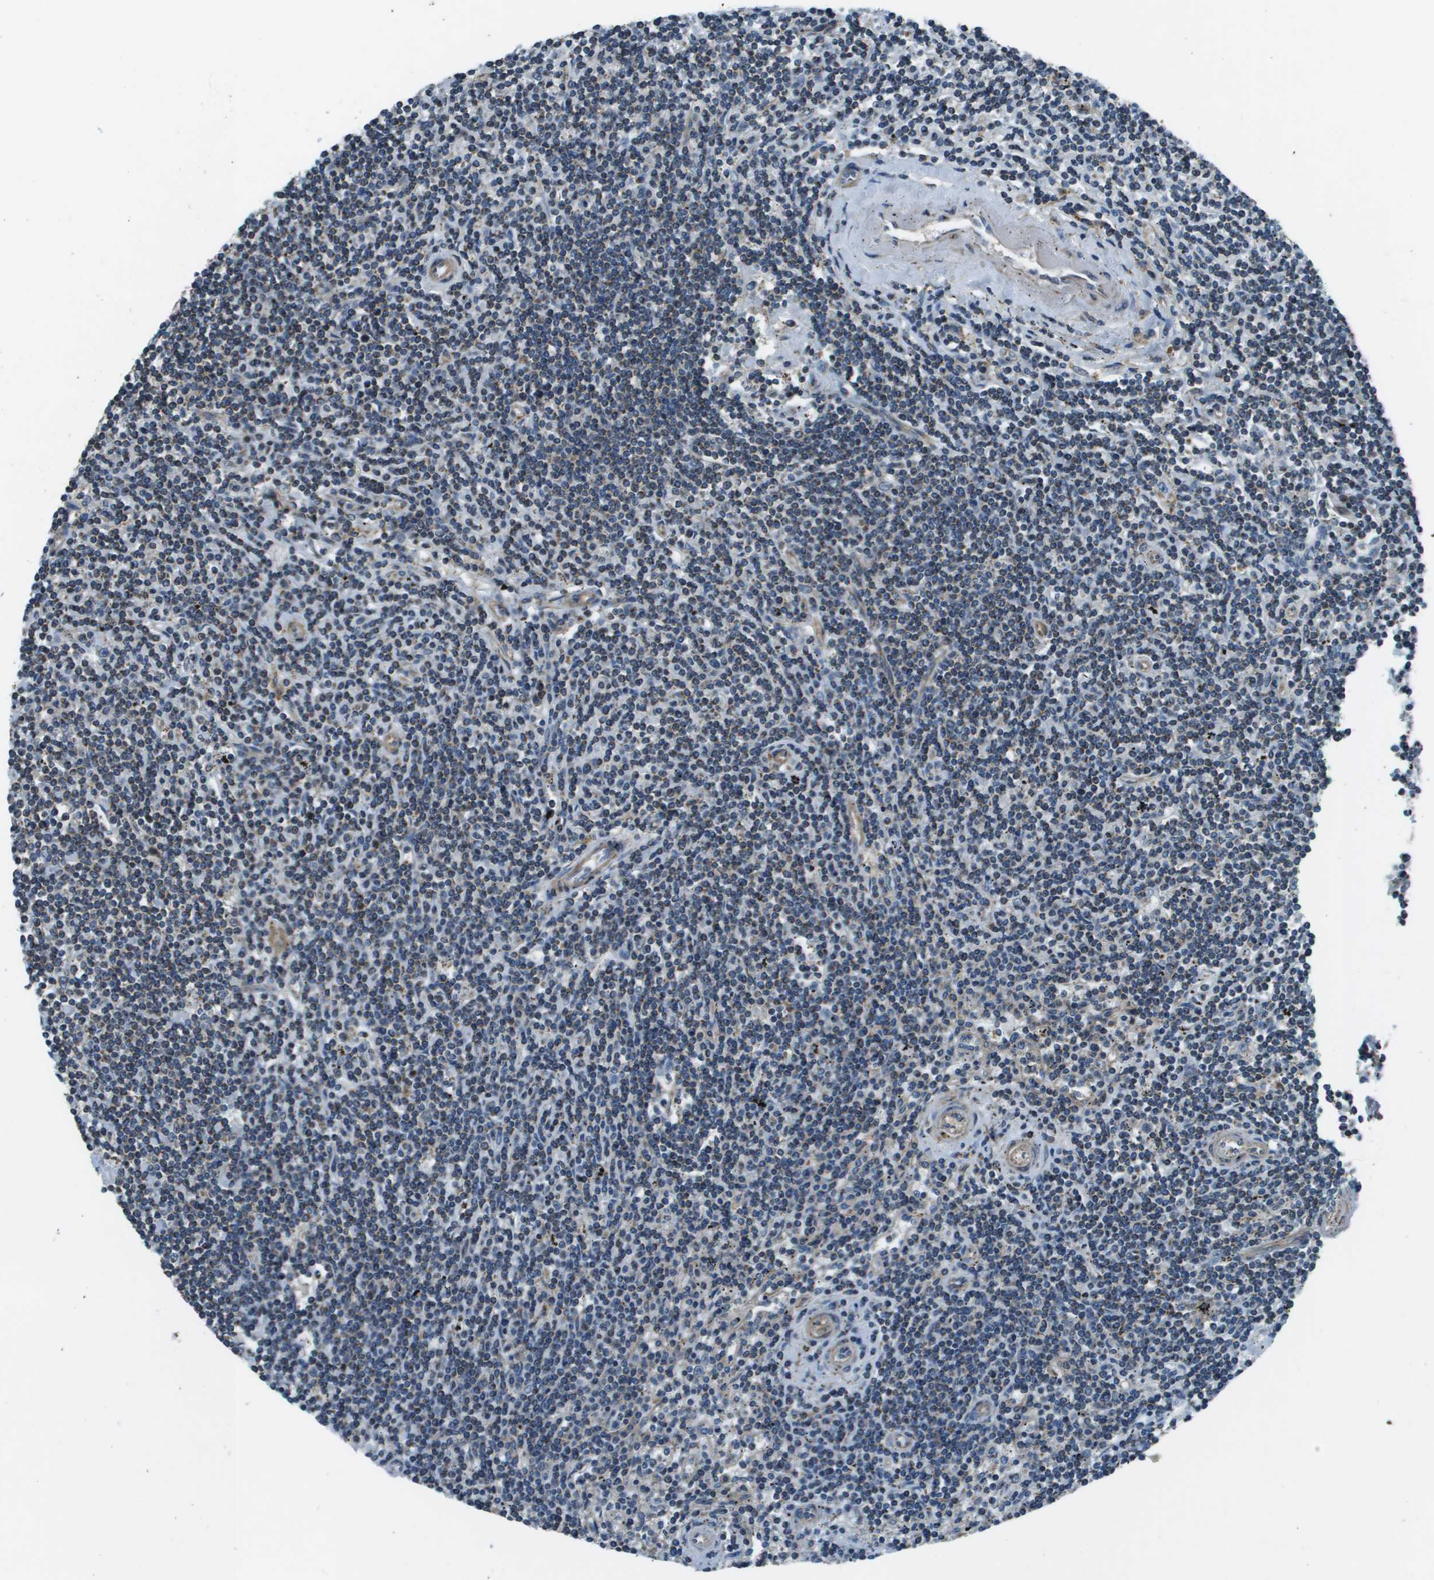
{"staining": {"intensity": "negative", "quantity": "none", "location": "none"}, "tissue": "lymphoma", "cell_type": "Tumor cells", "image_type": "cancer", "snomed": [{"axis": "morphology", "description": "Malignant lymphoma, non-Hodgkin's type, Low grade"}, {"axis": "topography", "description": "Spleen"}], "caption": "This micrograph is of lymphoma stained with immunohistochemistry (IHC) to label a protein in brown with the nuclei are counter-stained blue. There is no staining in tumor cells.", "gene": "TMEM51", "patient": {"sex": "male", "age": 76}}